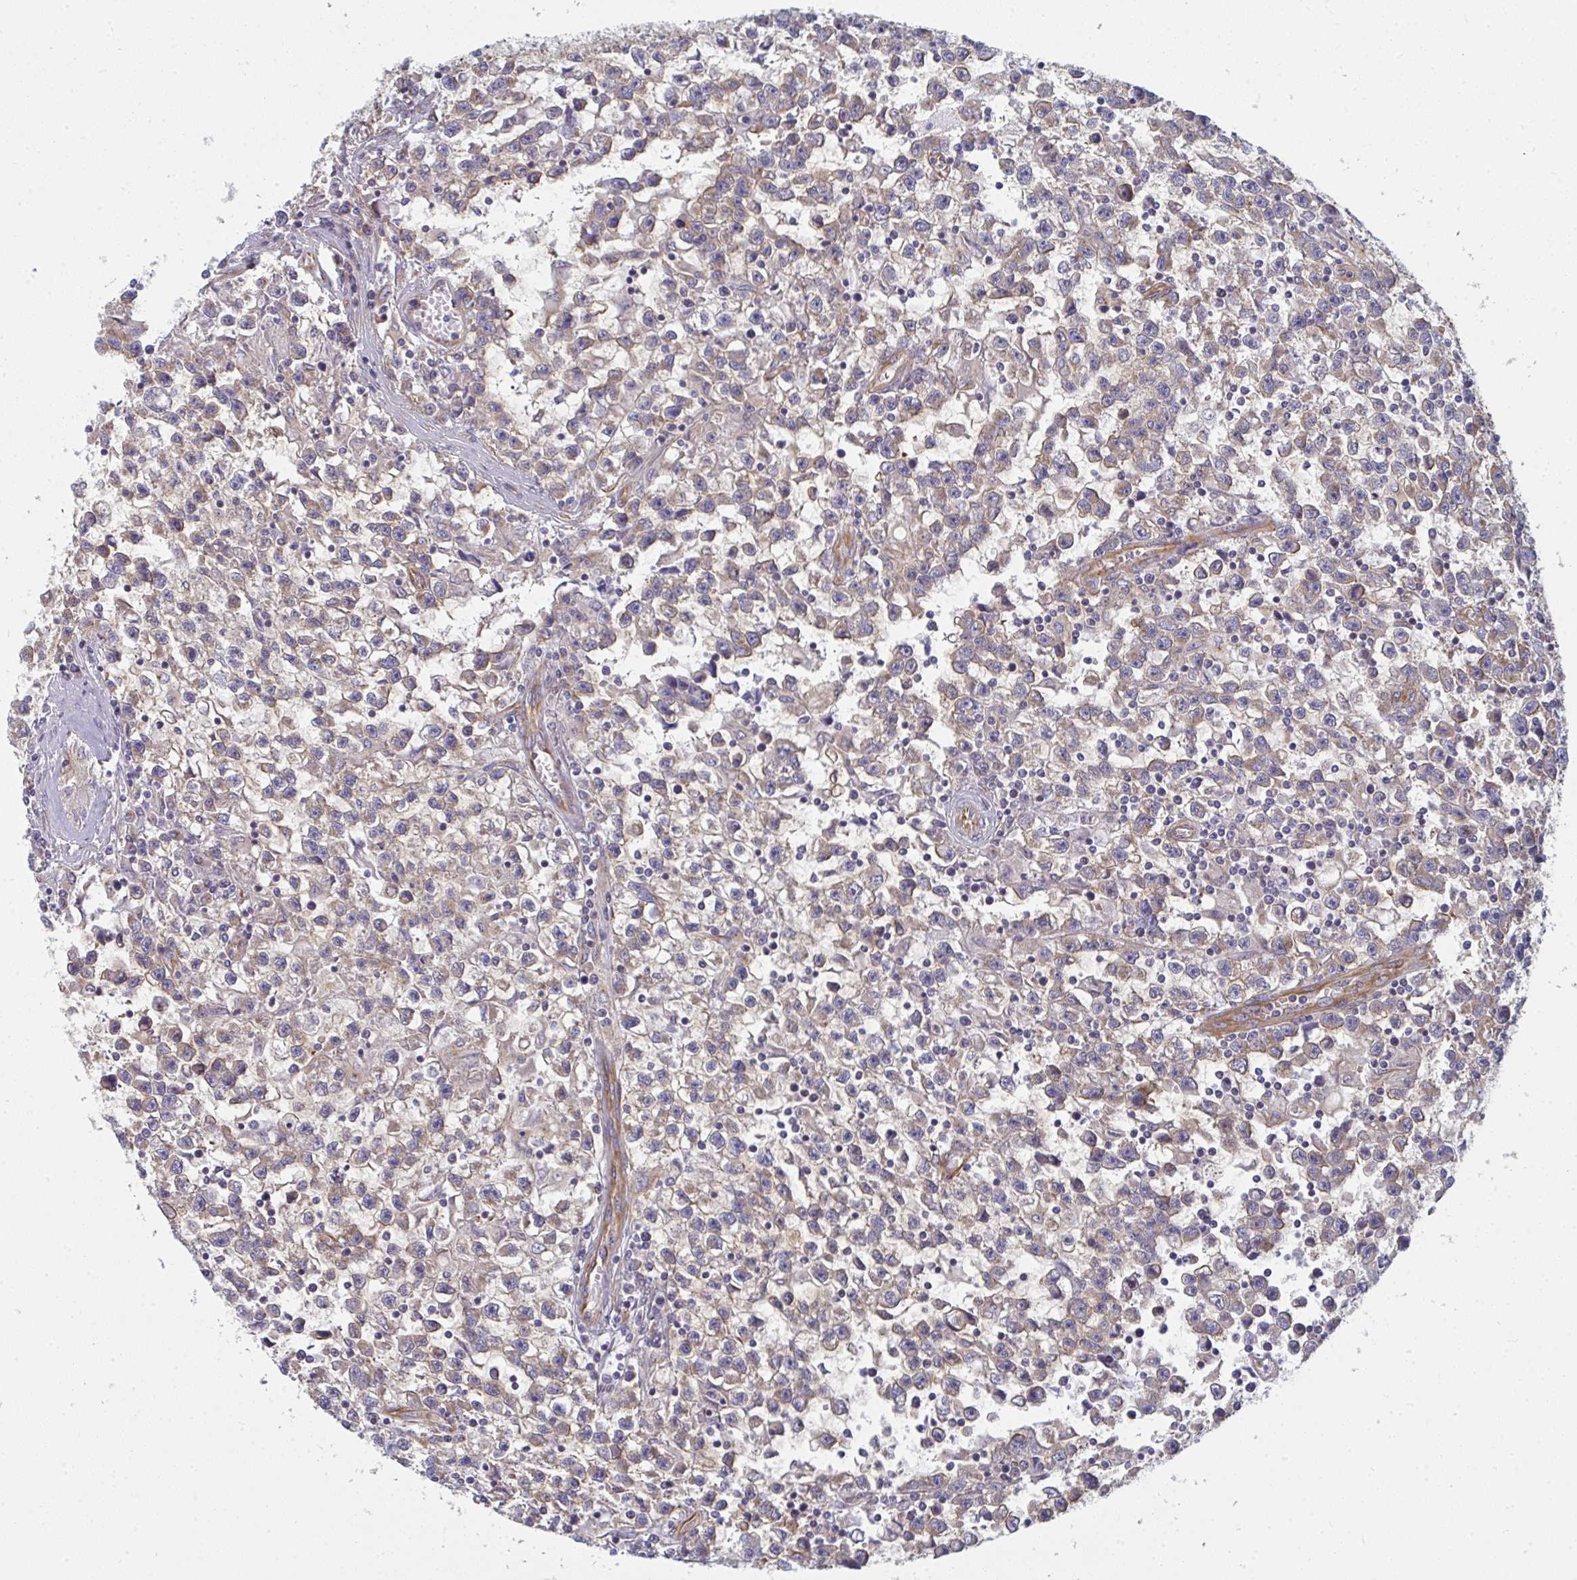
{"staining": {"intensity": "weak", "quantity": "25%-75%", "location": "cytoplasmic/membranous"}, "tissue": "testis cancer", "cell_type": "Tumor cells", "image_type": "cancer", "snomed": [{"axis": "morphology", "description": "Seminoma, NOS"}, {"axis": "topography", "description": "Testis"}], "caption": "This is a photomicrograph of immunohistochemistry (IHC) staining of testis seminoma, which shows weak expression in the cytoplasmic/membranous of tumor cells.", "gene": "DYNC1I2", "patient": {"sex": "male", "age": 31}}